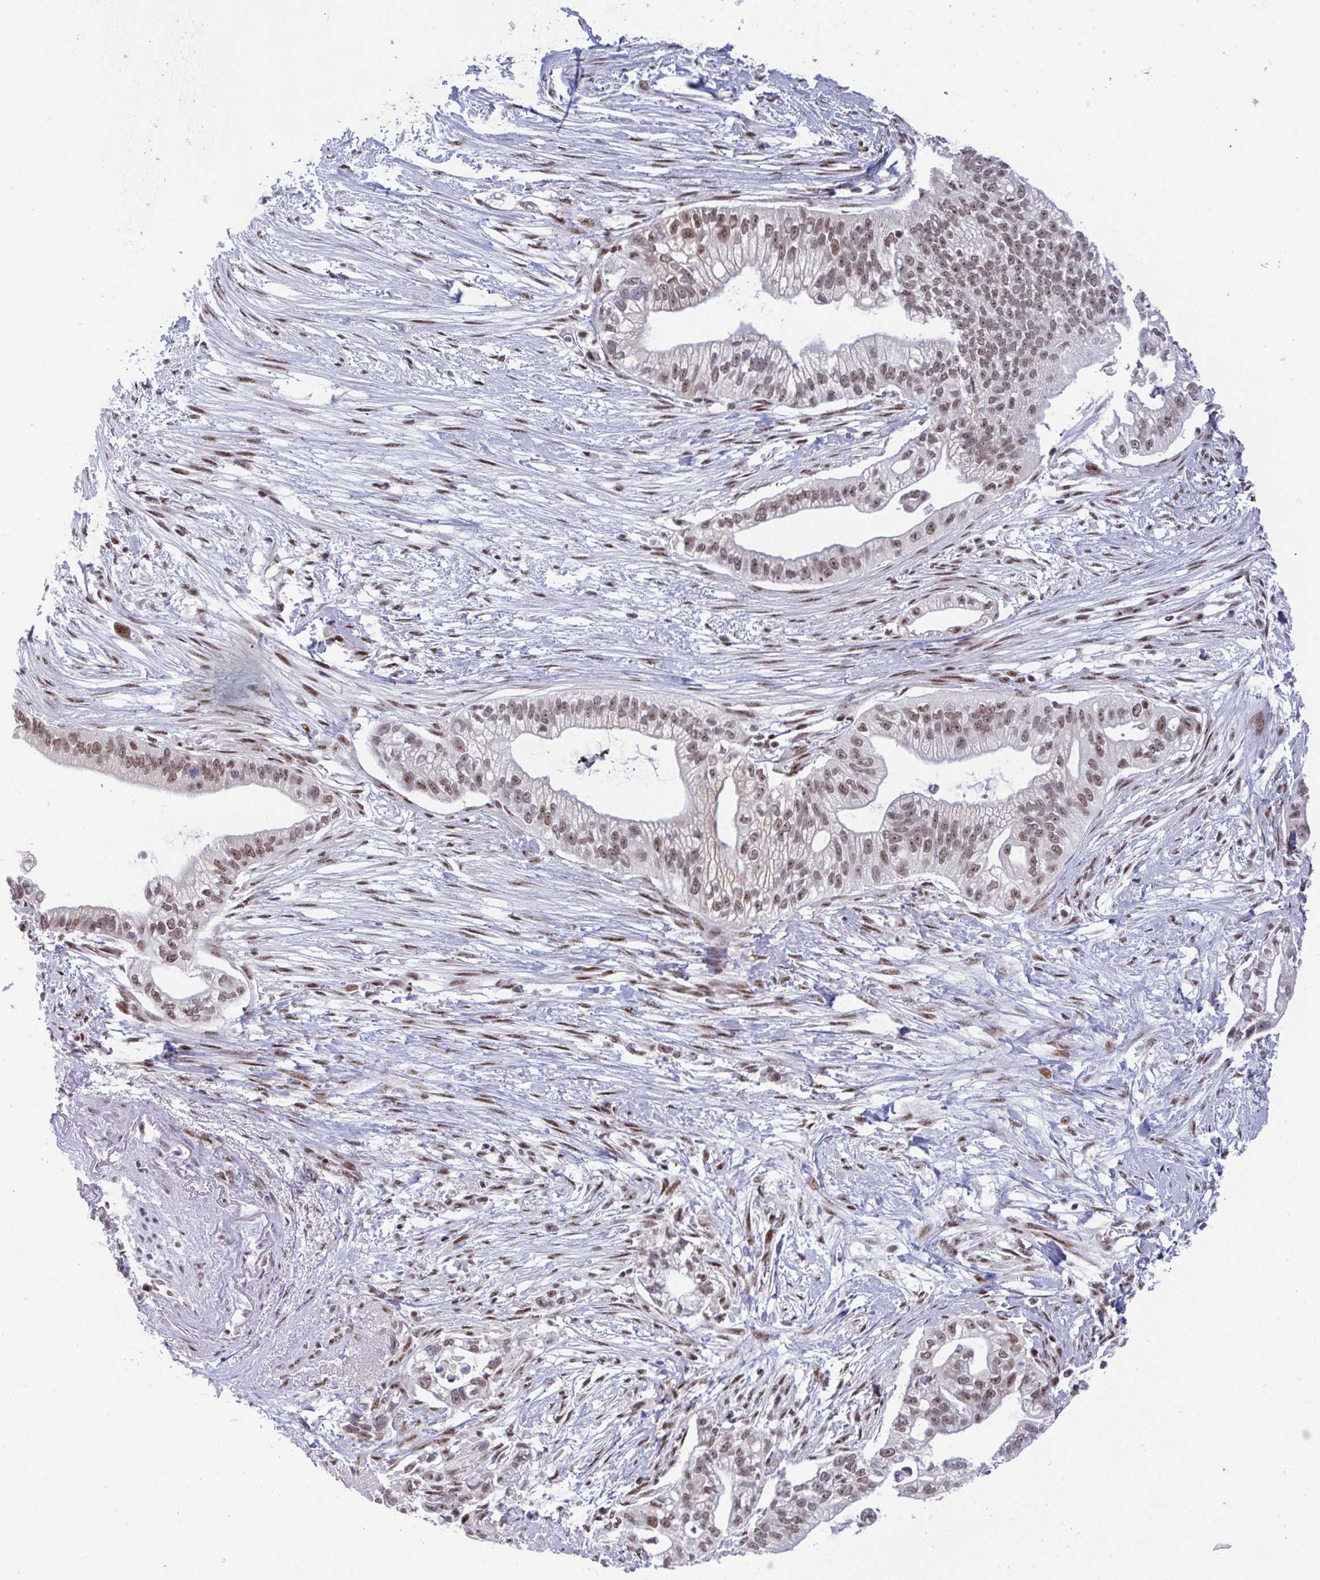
{"staining": {"intensity": "moderate", "quantity": ">75%", "location": "nuclear"}, "tissue": "pancreatic cancer", "cell_type": "Tumor cells", "image_type": "cancer", "snomed": [{"axis": "morphology", "description": "Adenocarcinoma, NOS"}, {"axis": "topography", "description": "Pancreas"}], "caption": "Pancreatic adenocarcinoma stained for a protein demonstrates moderate nuclear positivity in tumor cells.", "gene": "WBP11", "patient": {"sex": "male", "age": 70}}